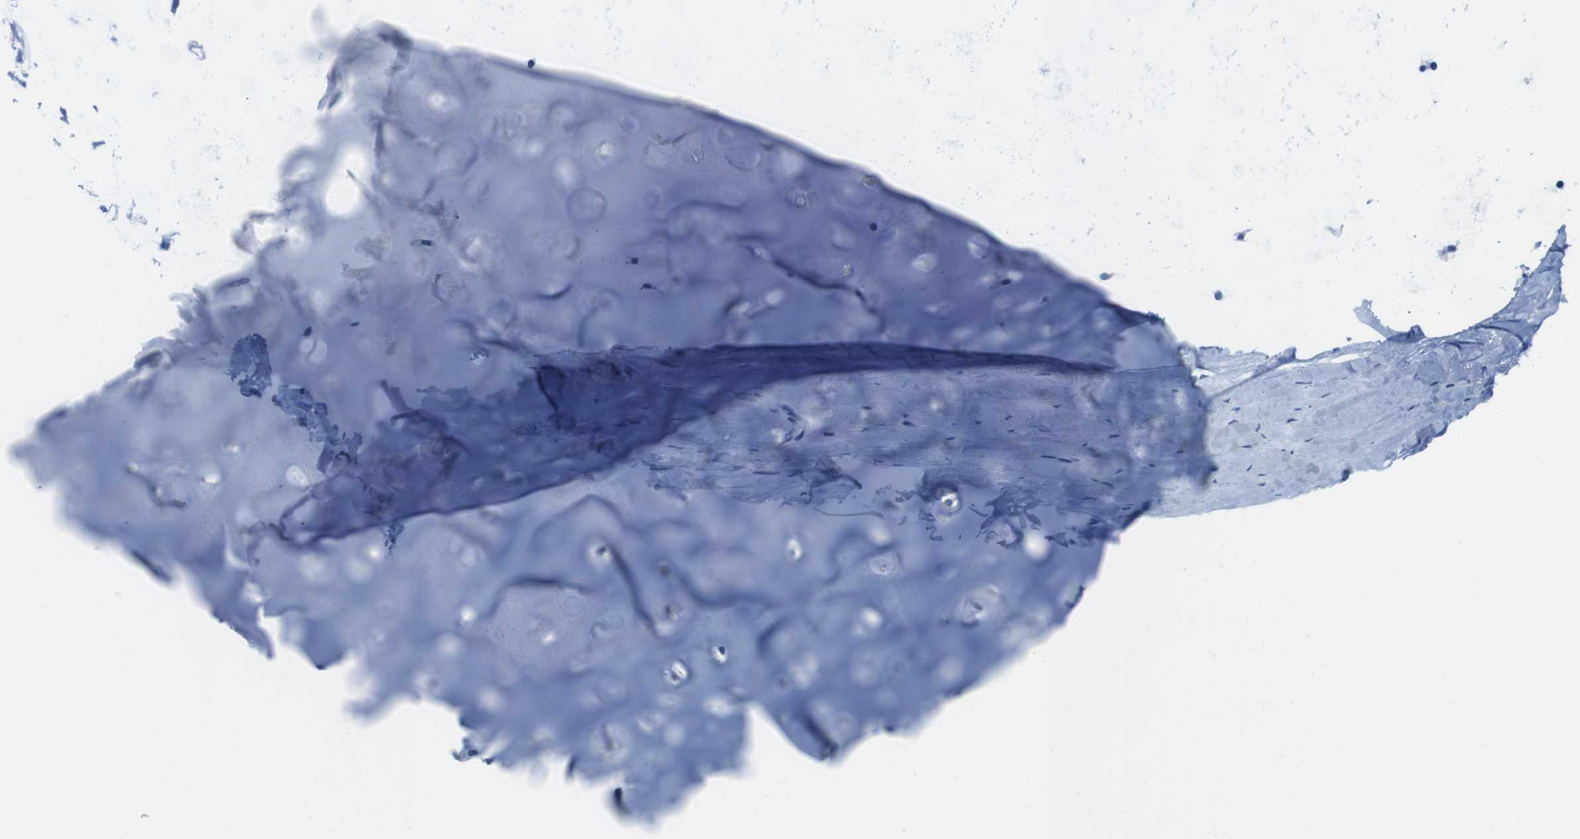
{"staining": {"intensity": "negative", "quantity": "none", "location": "none"}, "tissue": "adipose tissue", "cell_type": "Adipocytes", "image_type": "normal", "snomed": [{"axis": "morphology", "description": "Normal tissue, NOS"}, {"axis": "topography", "description": "Cartilage tissue"}, {"axis": "topography", "description": "Bronchus"}], "caption": "This is a histopathology image of immunohistochemistry staining of normal adipose tissue, which shows no positivity in adipocytes.", "gene": "OPN1SW", "patient": {"sex": "female", "age": 73}}